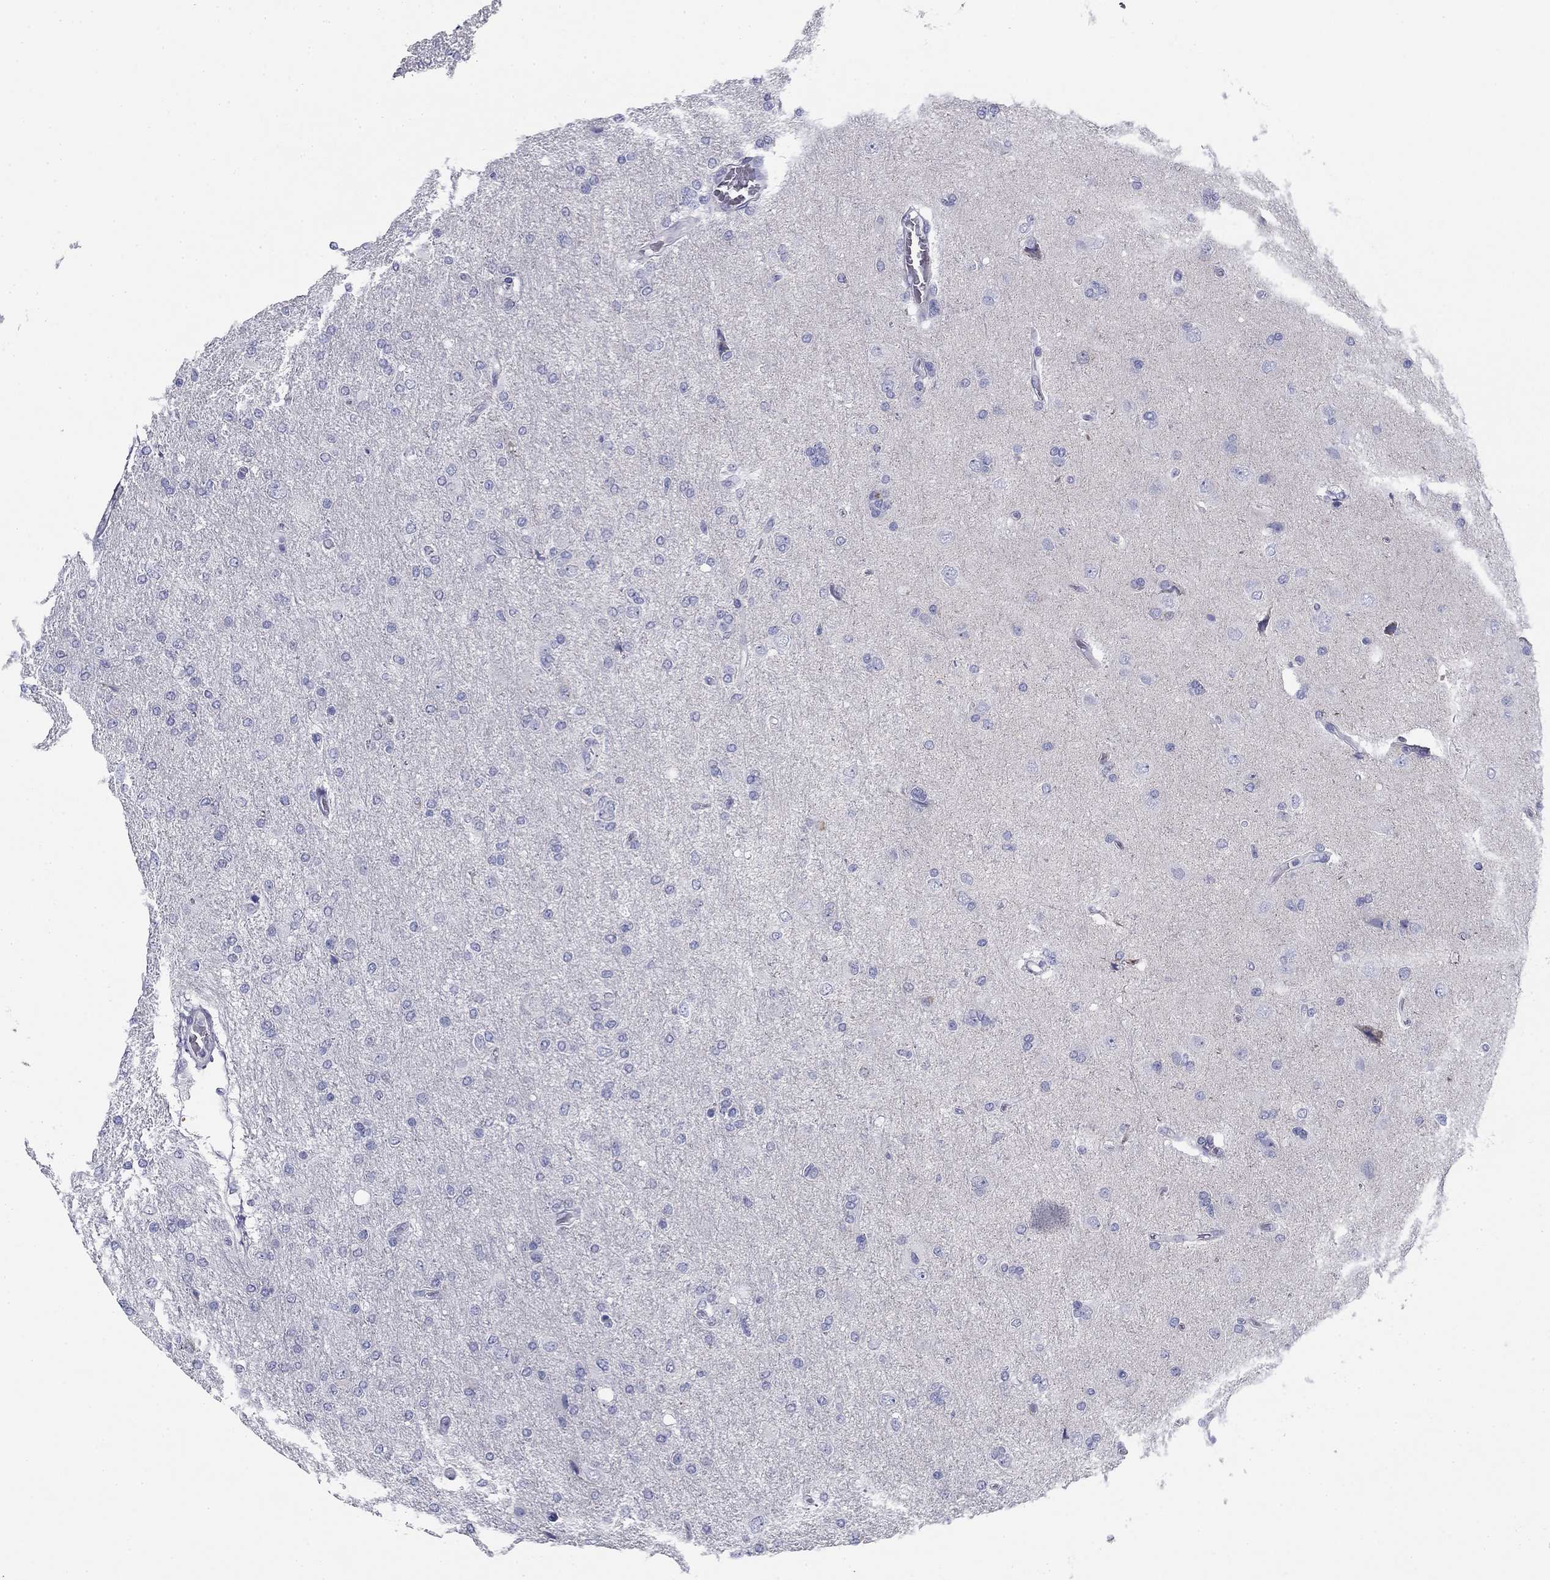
{"staining": {"intensity": "negative", "quantity": "none", "location": "none"}, "tissue": "glioma", "cell_type": "Tumor cells", "image_type": "cancer", "snomed": [{"axis": "morphology", "description": "Glioma, malignant, High grade"}, {"axis": "topography", "description": "Cerebral cortex"}], "caption": "This image is of glioma stained with IHC to label a protein in brown with the nuclei are counter-stained blue. There is no expression in tumor cells.", "gene": "ZP2", "patient": {"sex": "male", "age": 70}}